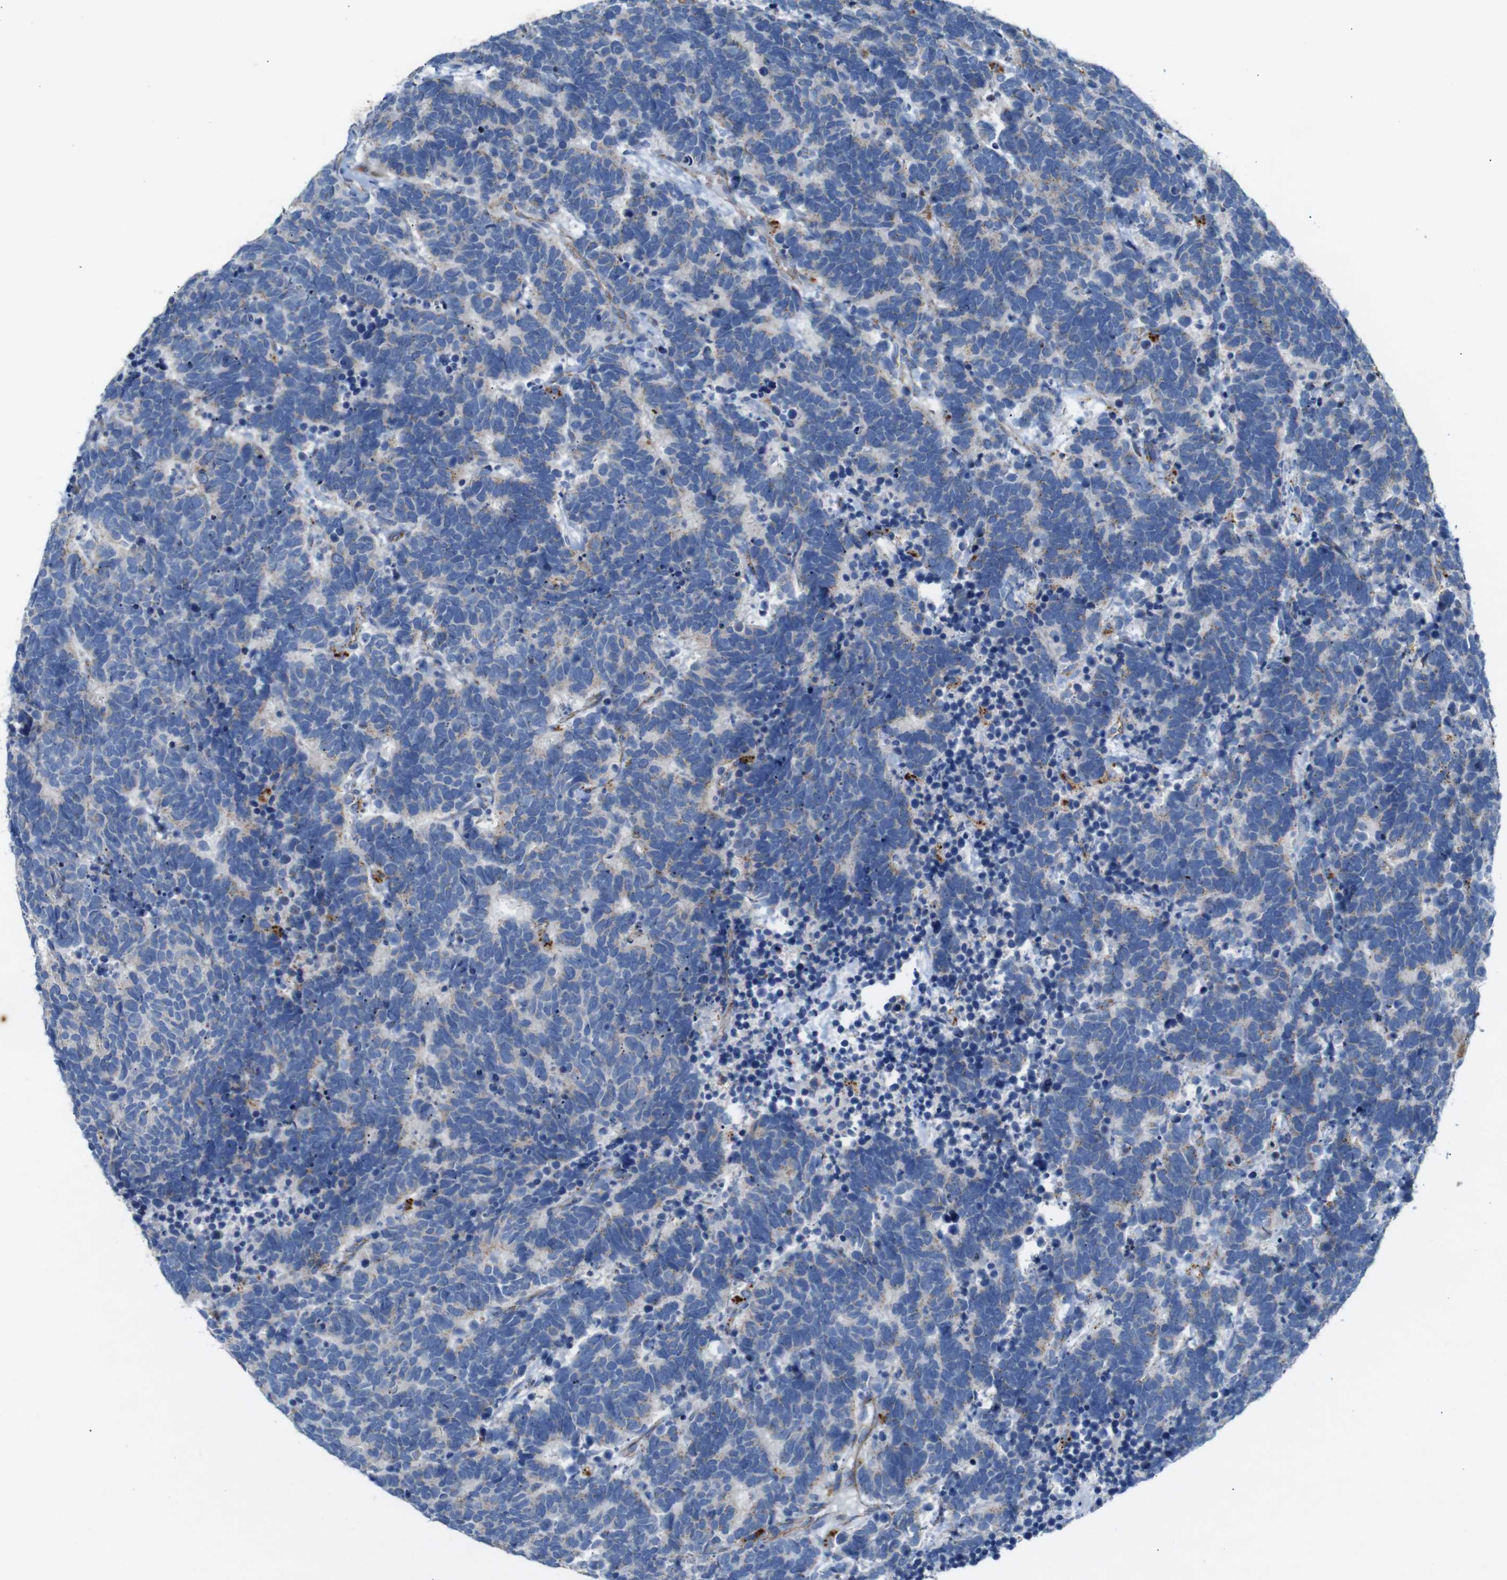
{"staining": {"intensity": "weak", "quantity": "<25%", "location": "cytoplasmic/membranous"}, "tissue": "carcinoid", "cell_type": "Tumor cells", "image_type": "cancer", "snomed": [{"axis": "morphology", "description": "Carcinoma, NOS"}, {"axis": "morphology", "description": "Carcinoid, malignant, NOS"}, {"axis": "topography", "description": "Urinary bladder"}], "caption": "The image exhibits no significant expression in tumor cells of carcinoid. (Brightfield microscopy of DAB (3,3'-diaminobenzidine) immunohistochemistry (IHC) at high magnification).", "gene": "NHLRC3", "patient": {"sex": "male", "age": 57}}